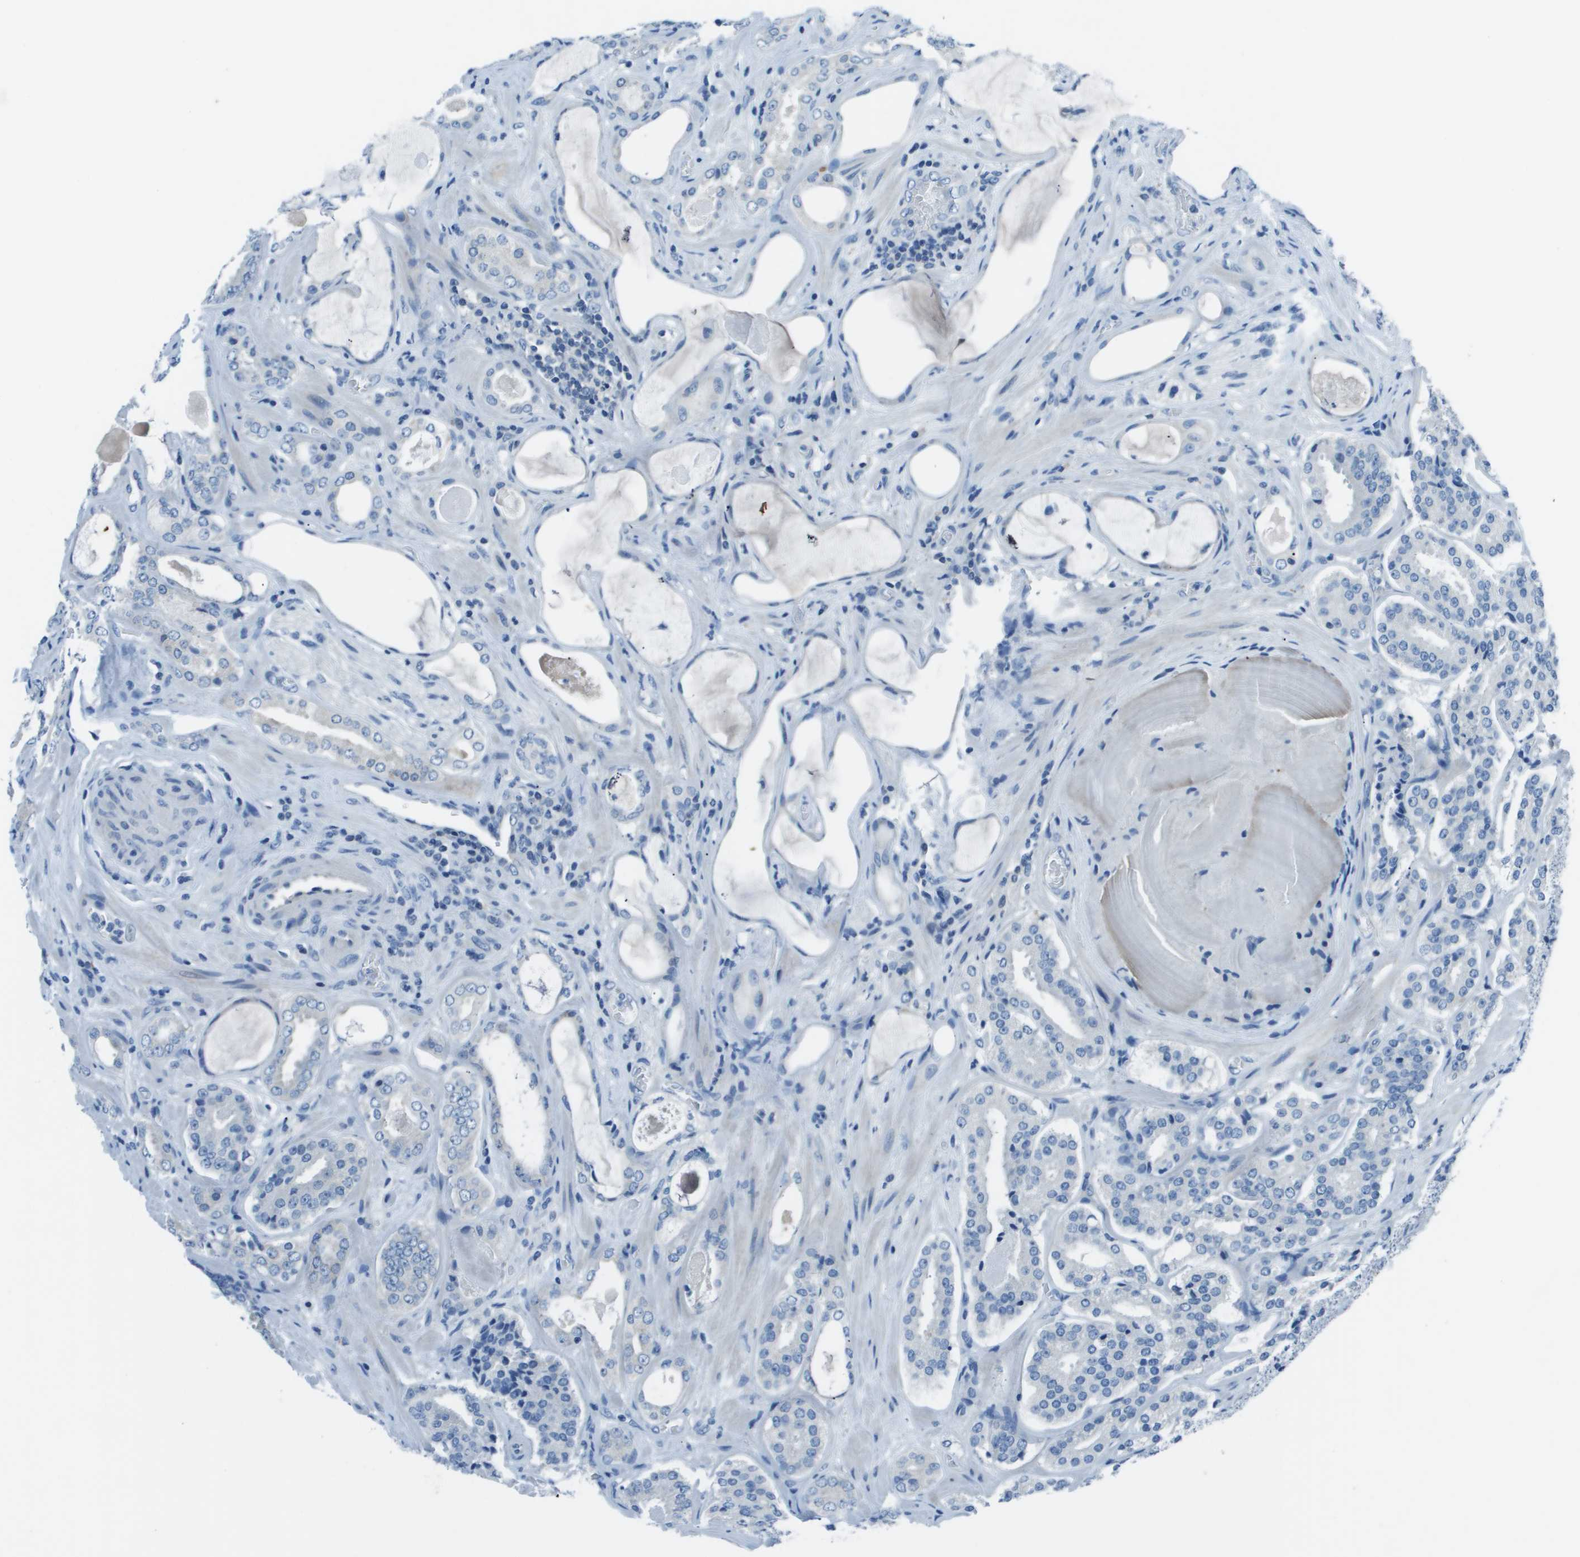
{"staining": {"intensity": "negative", "quantity": "none", "location": "none"}, "tissue": "prostate cancer", "cell_type": "Tumor cells", "image_type": "cancer", "snomed": [{"axis": "morphology", "description": "Adenocarcinoma, High grade"}, {"axis": "topography", "description": "Prostate"}], "caption": "Immunohistochemistry (IHC) micrograph of human prostate high-grade adenocarcinoma stained for a protein (brown), which displays no expression in tumor cells.", "gene": "STIP1", "patient": {"sex": "male", "age": 60}}